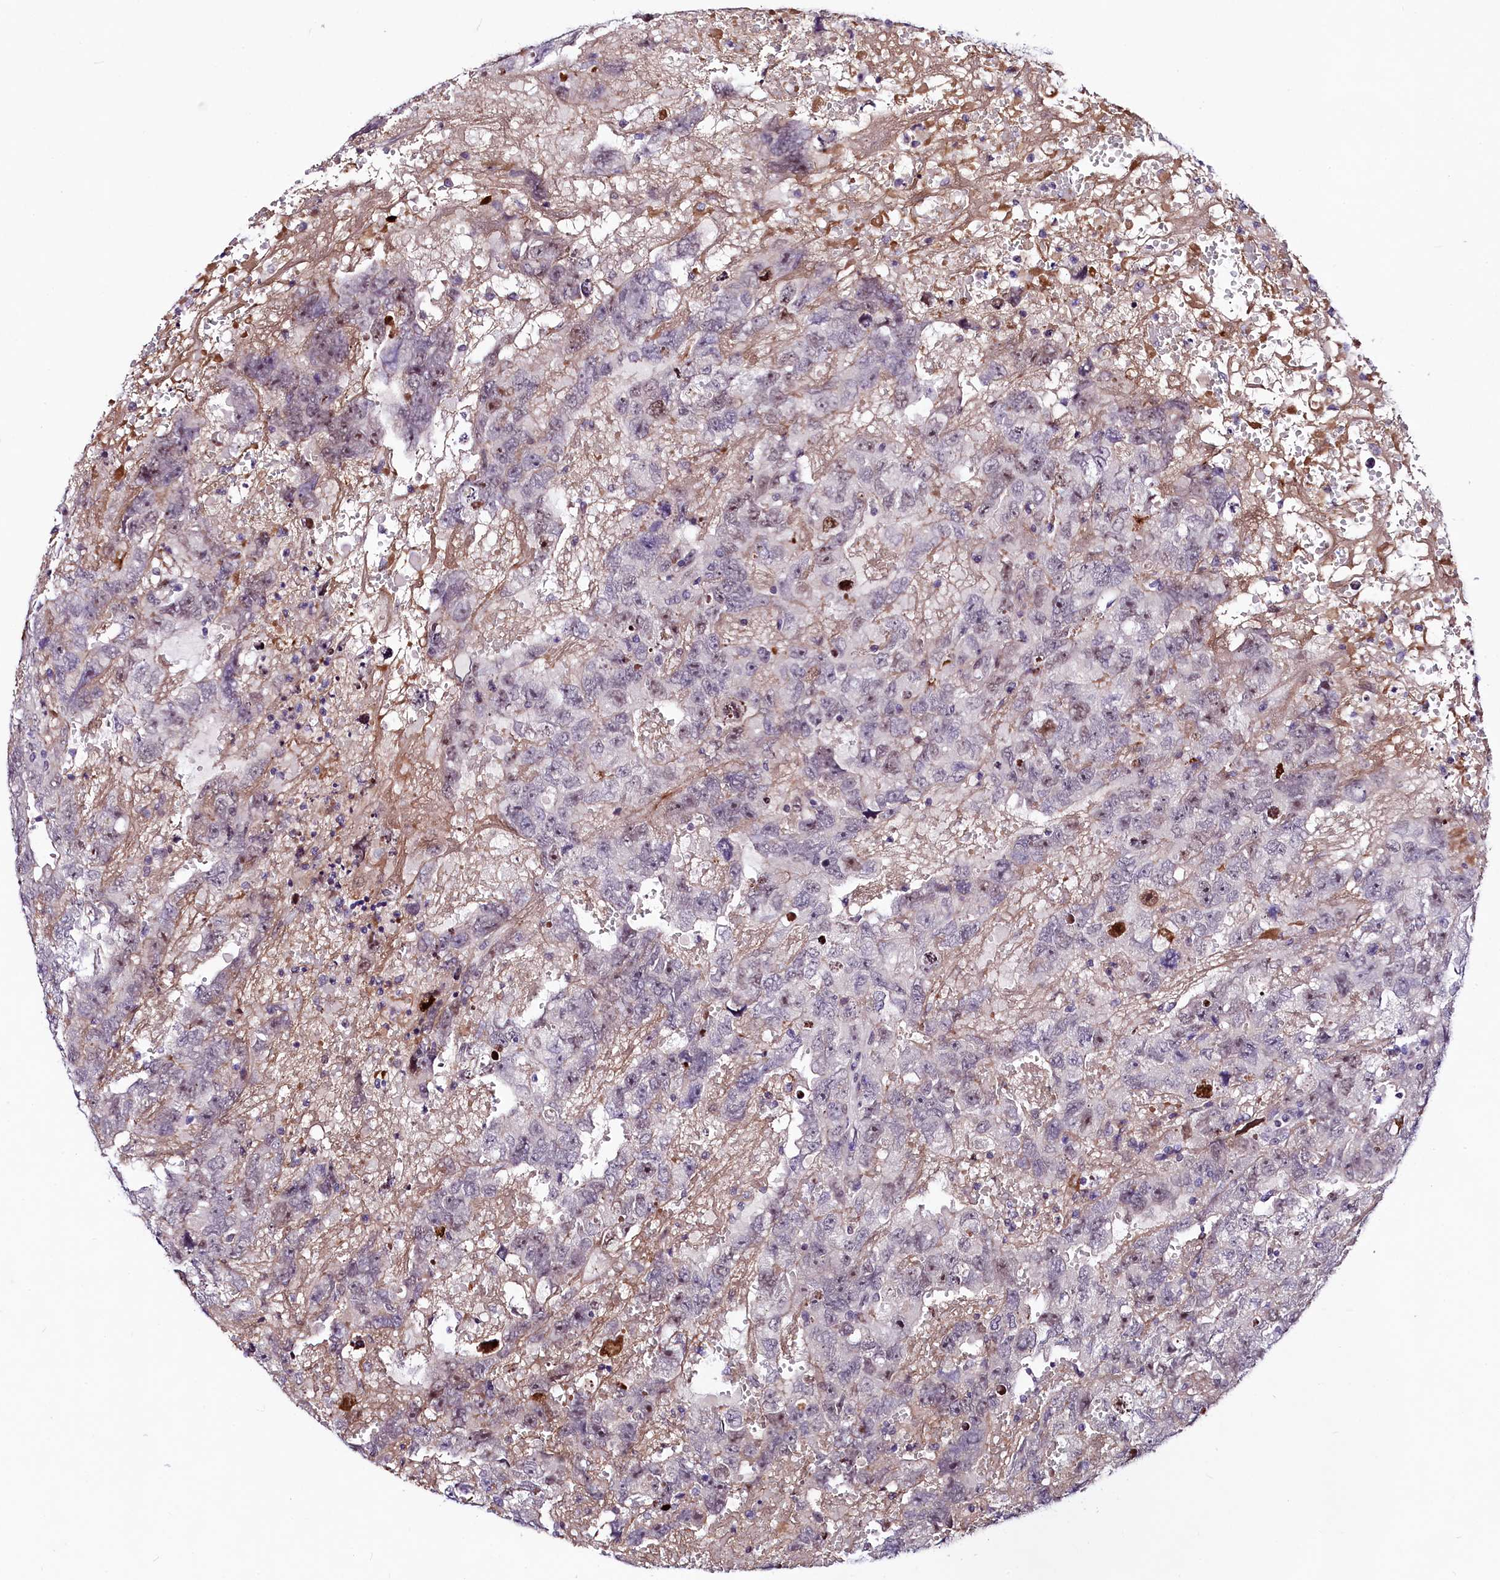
{"staining": {"intensity": "moderate", "quantity": "<25%", "location": "nuclear"}, "tissue": "testis cancer", "cell_type": "Tumor cells", "image_type": "cancer", "snomed": [{"axis": "morphology", "description": "Carcinoma, Embryonal, NOS"}, {"axis": "topography", "description": "Testis"}], "caption": "Protein staining of testis embryonal carcinoma tissue demonstrates moderate nuclear expression in approximately <25% of tumor cells.", "gene": "LEUTX", "patient": {"sex": "male", "age": 45}}